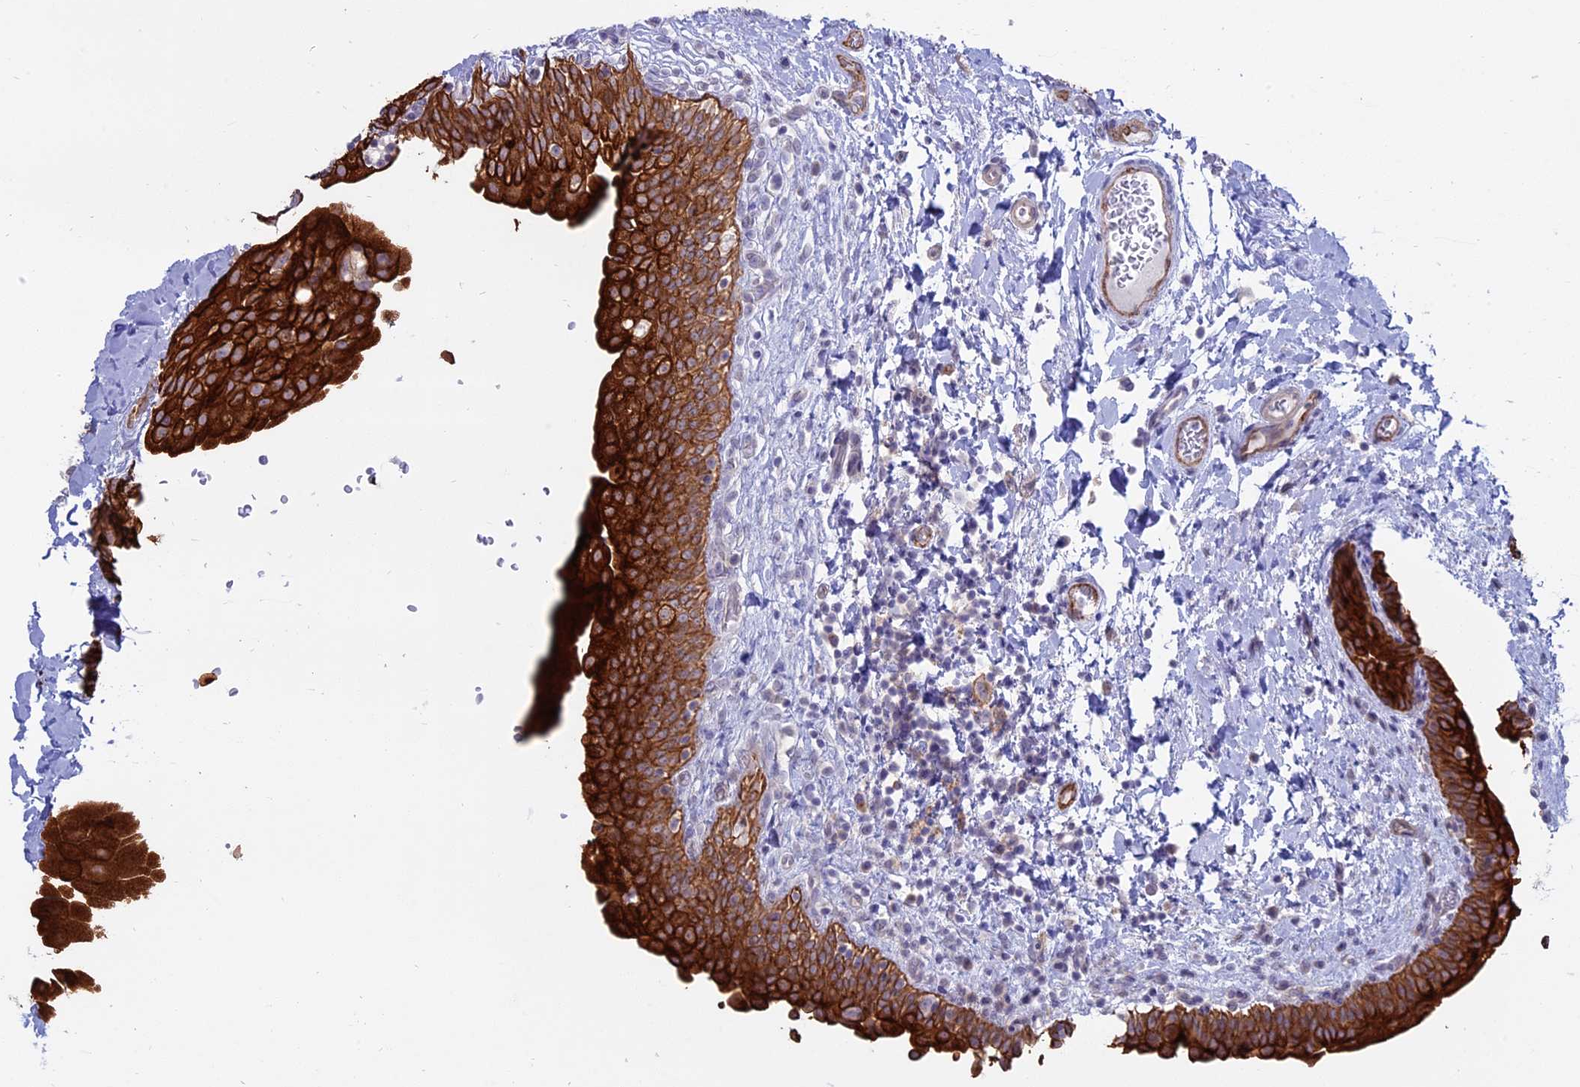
{"staining": {"intensity": "strong", "quantity": ">75%", "location": "cytoplasmic/membranous"}, "tissue": "urinary bladder", "cell_type": "Urothelial cells", "image_type": "normal", "snomed": [{"axis": "morphology", "description": "Normal tissue, NOS"}, {"axis": "topography", "description": "Urinary bladder"}], "caption": "Immunohistochemistry photomicrograph of normal human urinary bladder stained for a protein (brown), which shows high levels of strong cytoplasmic/membranous expression in about >75% of urothelial cells.", "gene": "MYO5B", "patient": {"sex": "male", "age": 83}}